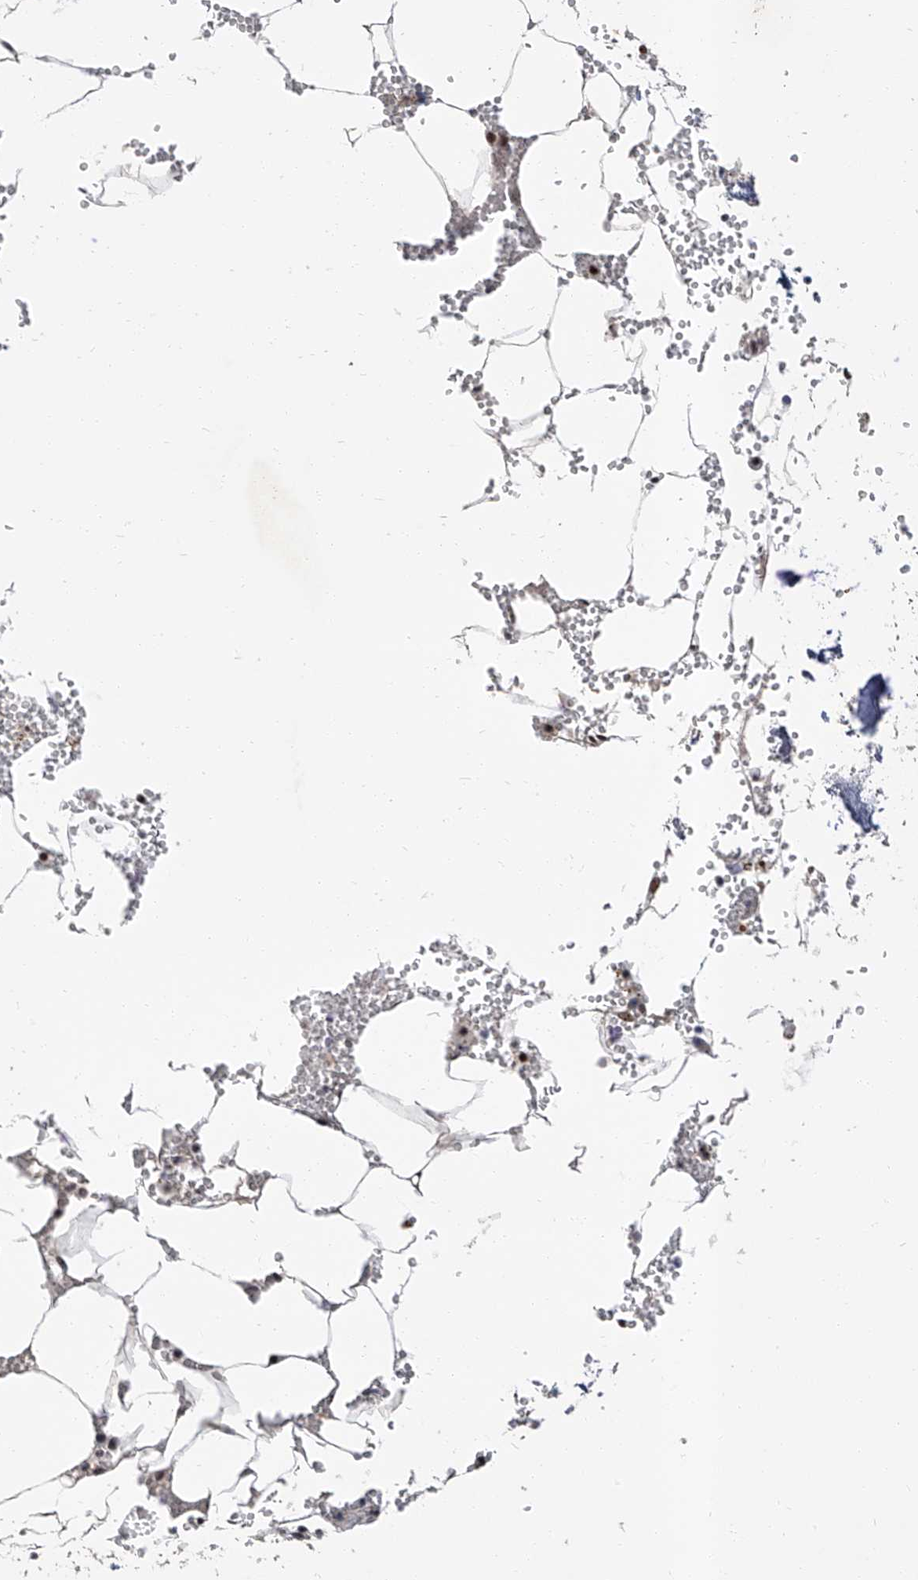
{"staining": {"intensity": "weak", "quantity": "<25%", "location": "nuclear"}, "tissue": "bone marrow", "cell_type": "Hematopoietic cells", "image_type": "normal", "snomed": [{"axis": "morphology", "description": "Normal tissue, NOS"}, {"axis": "topography", "description": "Bone marrow"}], "caption": "Immunohistochemical staining of normal bone marrow exhibits no significant expression in hematopoietic cells. (DAB (3,3'-diaminobenzidine) immunohistochemistry (IHC) visualized using brightfield microscopy, high magnification).", "gene": "CMTR1", "patient": {"sex": "male", "age": 70}}